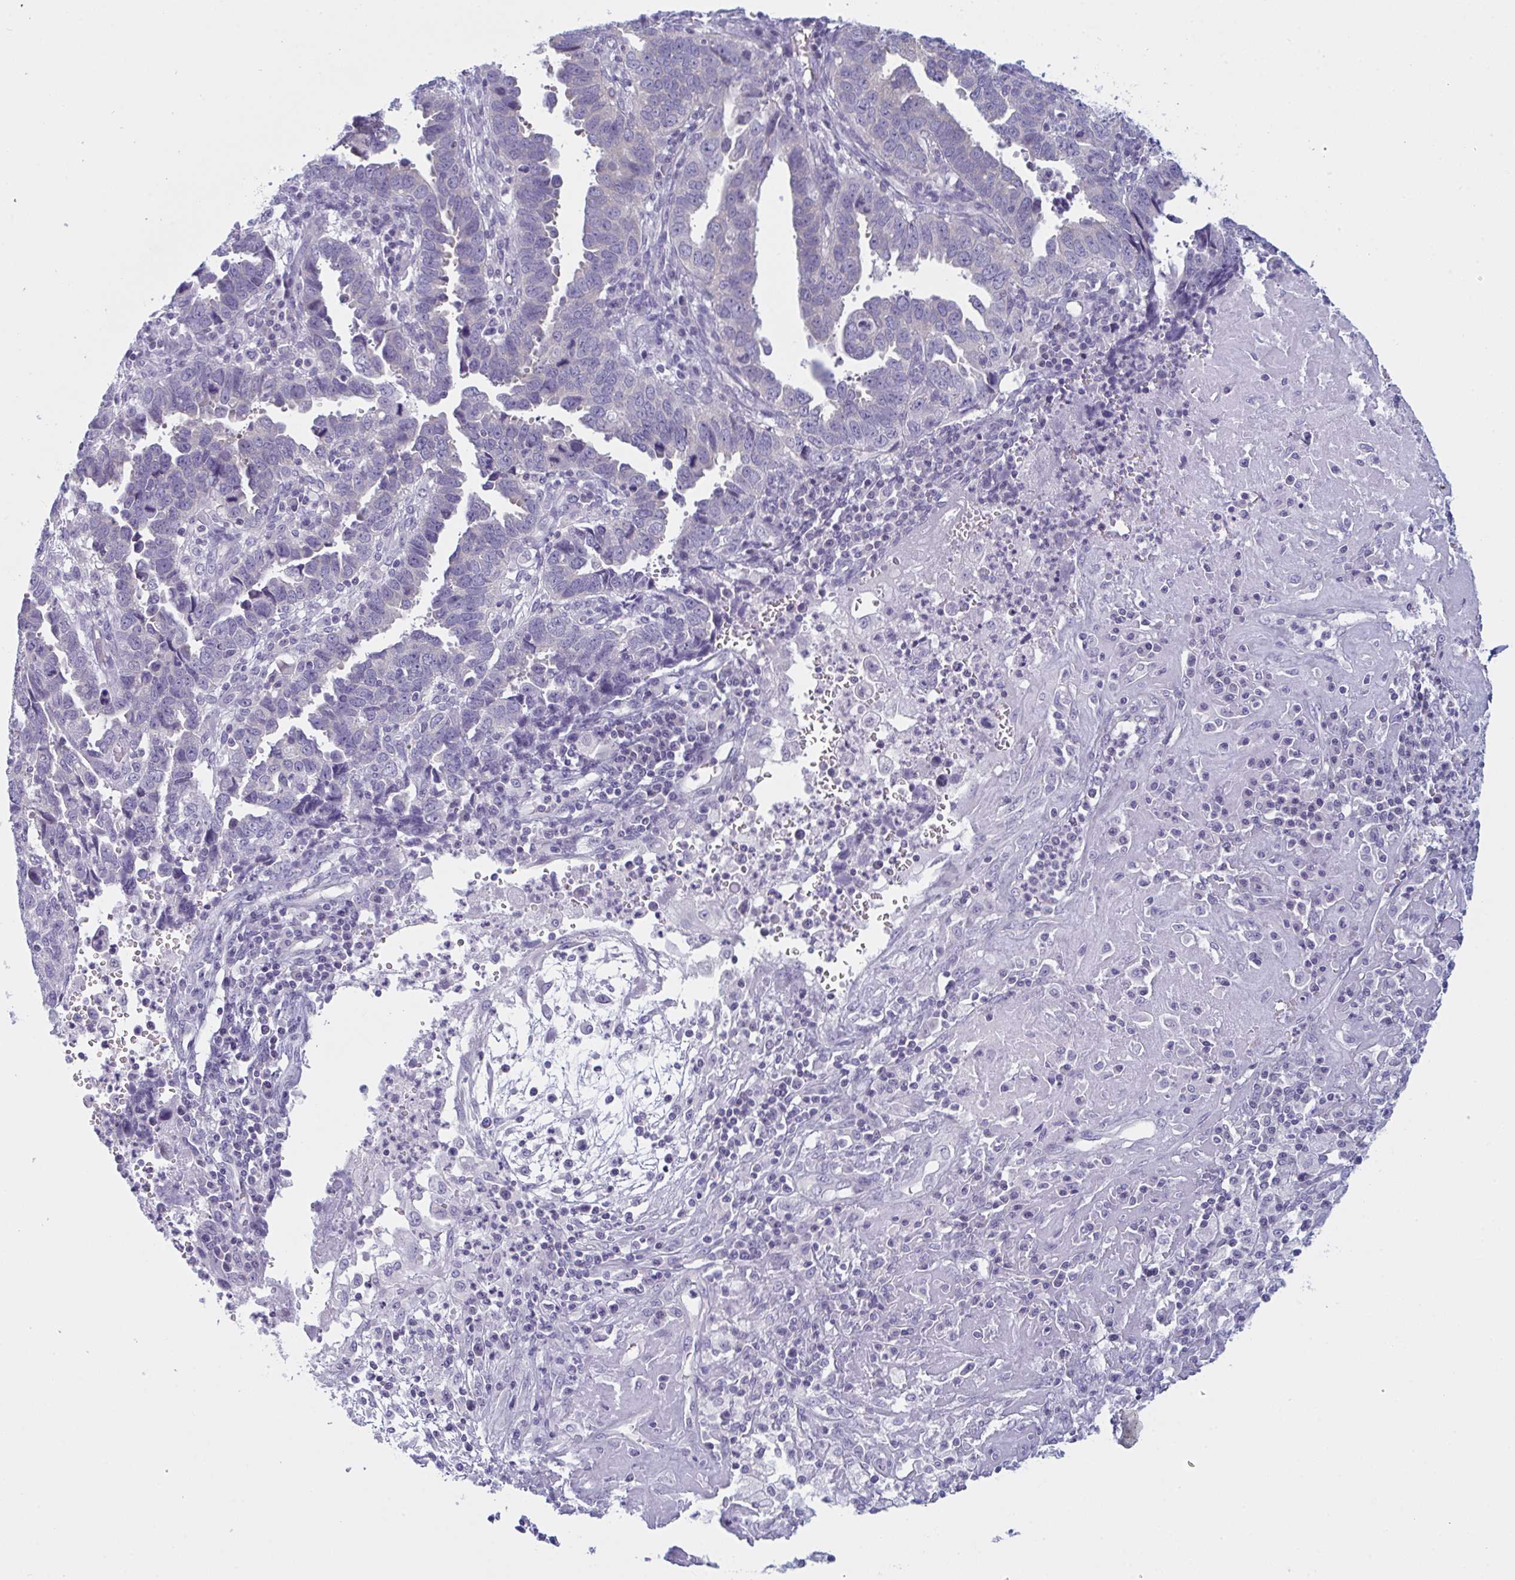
{"staining": {"intensity": "negative", "quantity": "none", "location": "none"}, "tissue": "endometrial cancer", "cell_type": "Tumor cells", "image_type": "cancer", "snomed": [{"axis": "morphology", "description": "Adenocarcinoma, NOS"}, {"axis": "topography", "description": "Uterus"}], "caption": "High power microscopy histopathology image of an immunohistochemistry (IHC) histopathology image of endometrial cancer (adenocarcinoma), revealing no significant positivity in tumor cells.", "gene": "NAA30", "patient": {"sex": "female", "age": 62}}